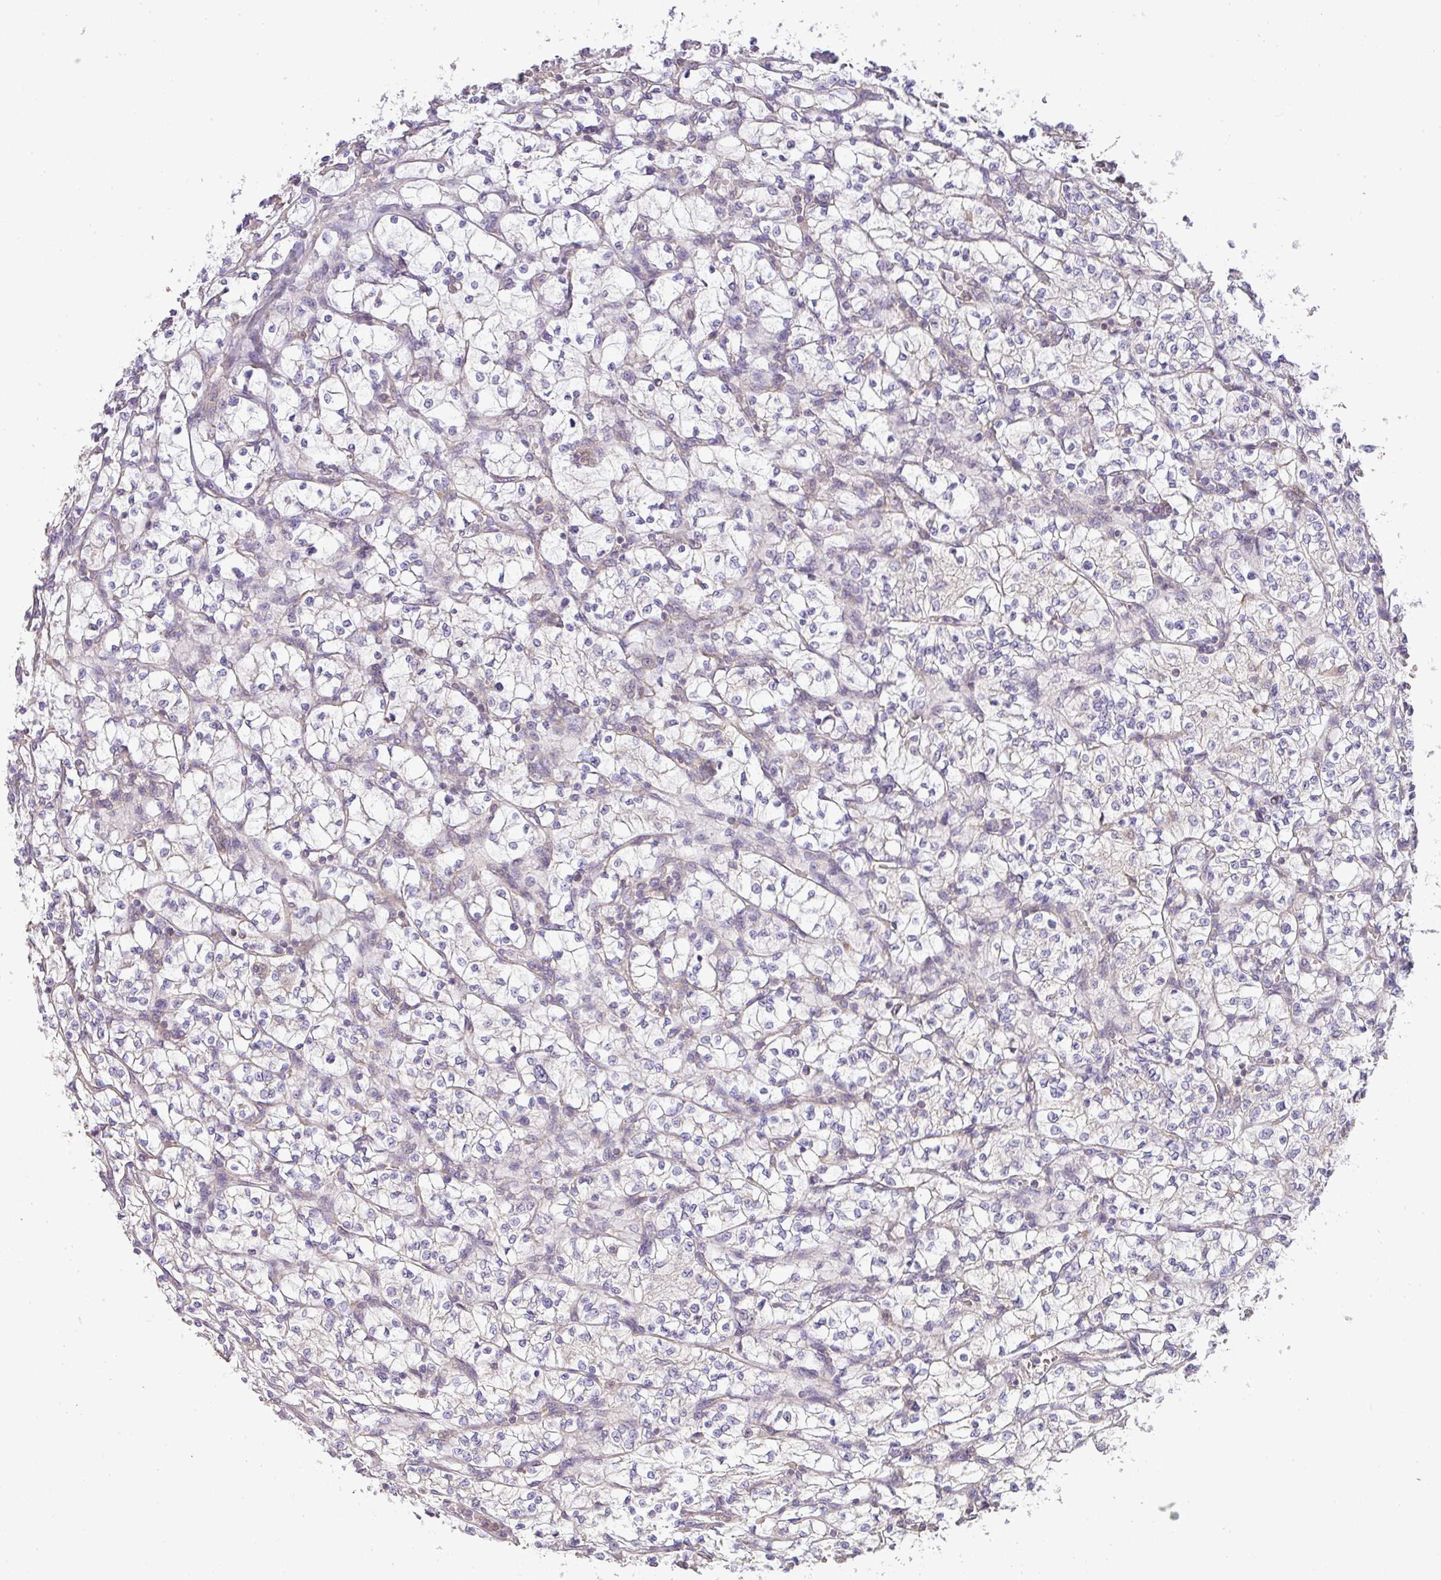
{"staining": {"intensity": "negative", "quantity": "none", "location": "none"}, "tissue": "renal cancer", "cell_type": "Tumor cells", "image_type": "cancer", "snomed": [{"axis": "morphology", "description": "Adenocarcinoma, NOS"}, {"axis": "topography", "description": "Kidney"}], "caption": "This is an immunohistochemistry (IHC) histopathology image of human renal cancer. There is no expression in tumor cells.", "gene": "ZNF211", "patient": {"sex": "female", "age": 64}}